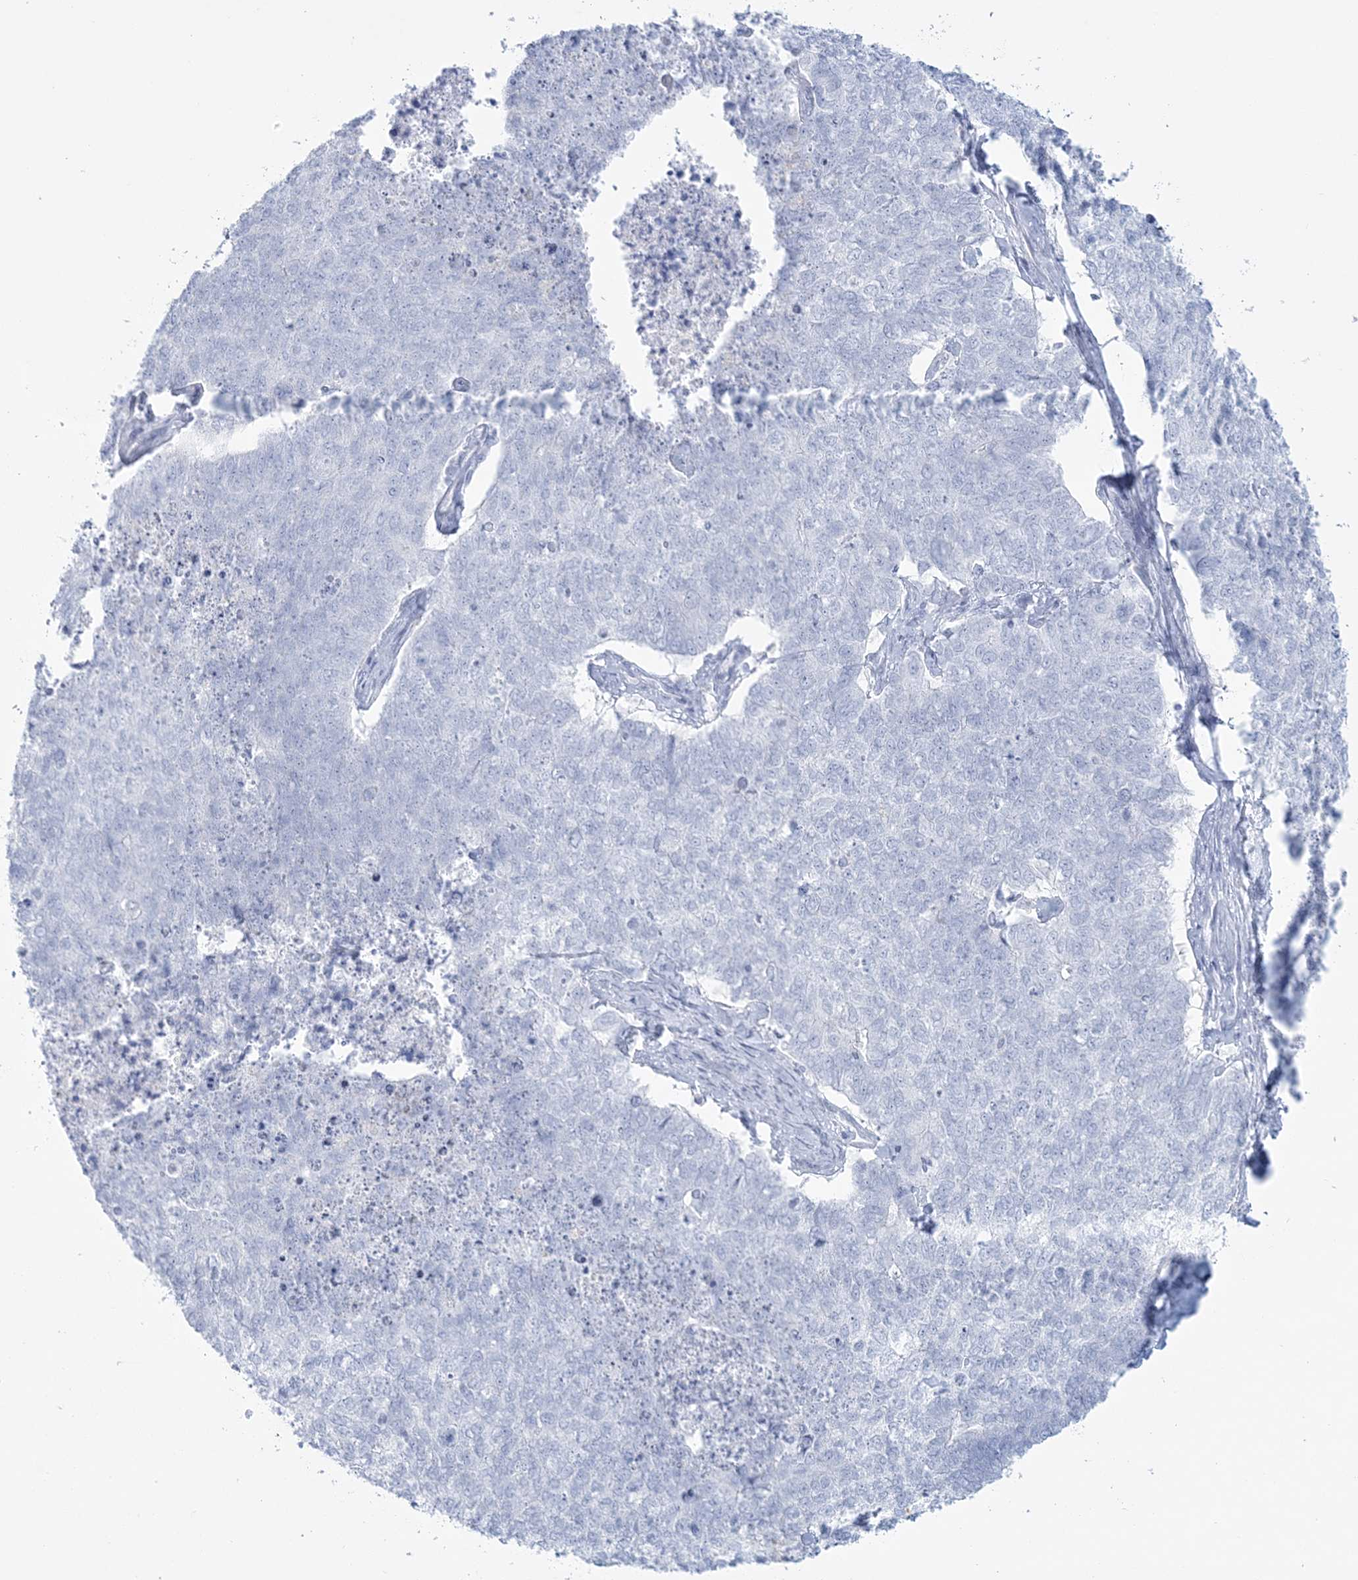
{"staining": {"intensity": "negative", "quantity": "none", "location": "none"}, "tissue": "cervical cancer", "cell_type": "Tumor cells", "image_type": "cancer", "snomed": [{"axis": "morphology", "description": "Squamous cell carcinoma, NOS"}, {"axis": "topography", "description": "Cervix"}], "caption": "There is no significant positivity in tumor cells of squamous cell carcinoma (cervical).", "gene": "ADGB", "patient": {"sex": "female", "age": 63}}